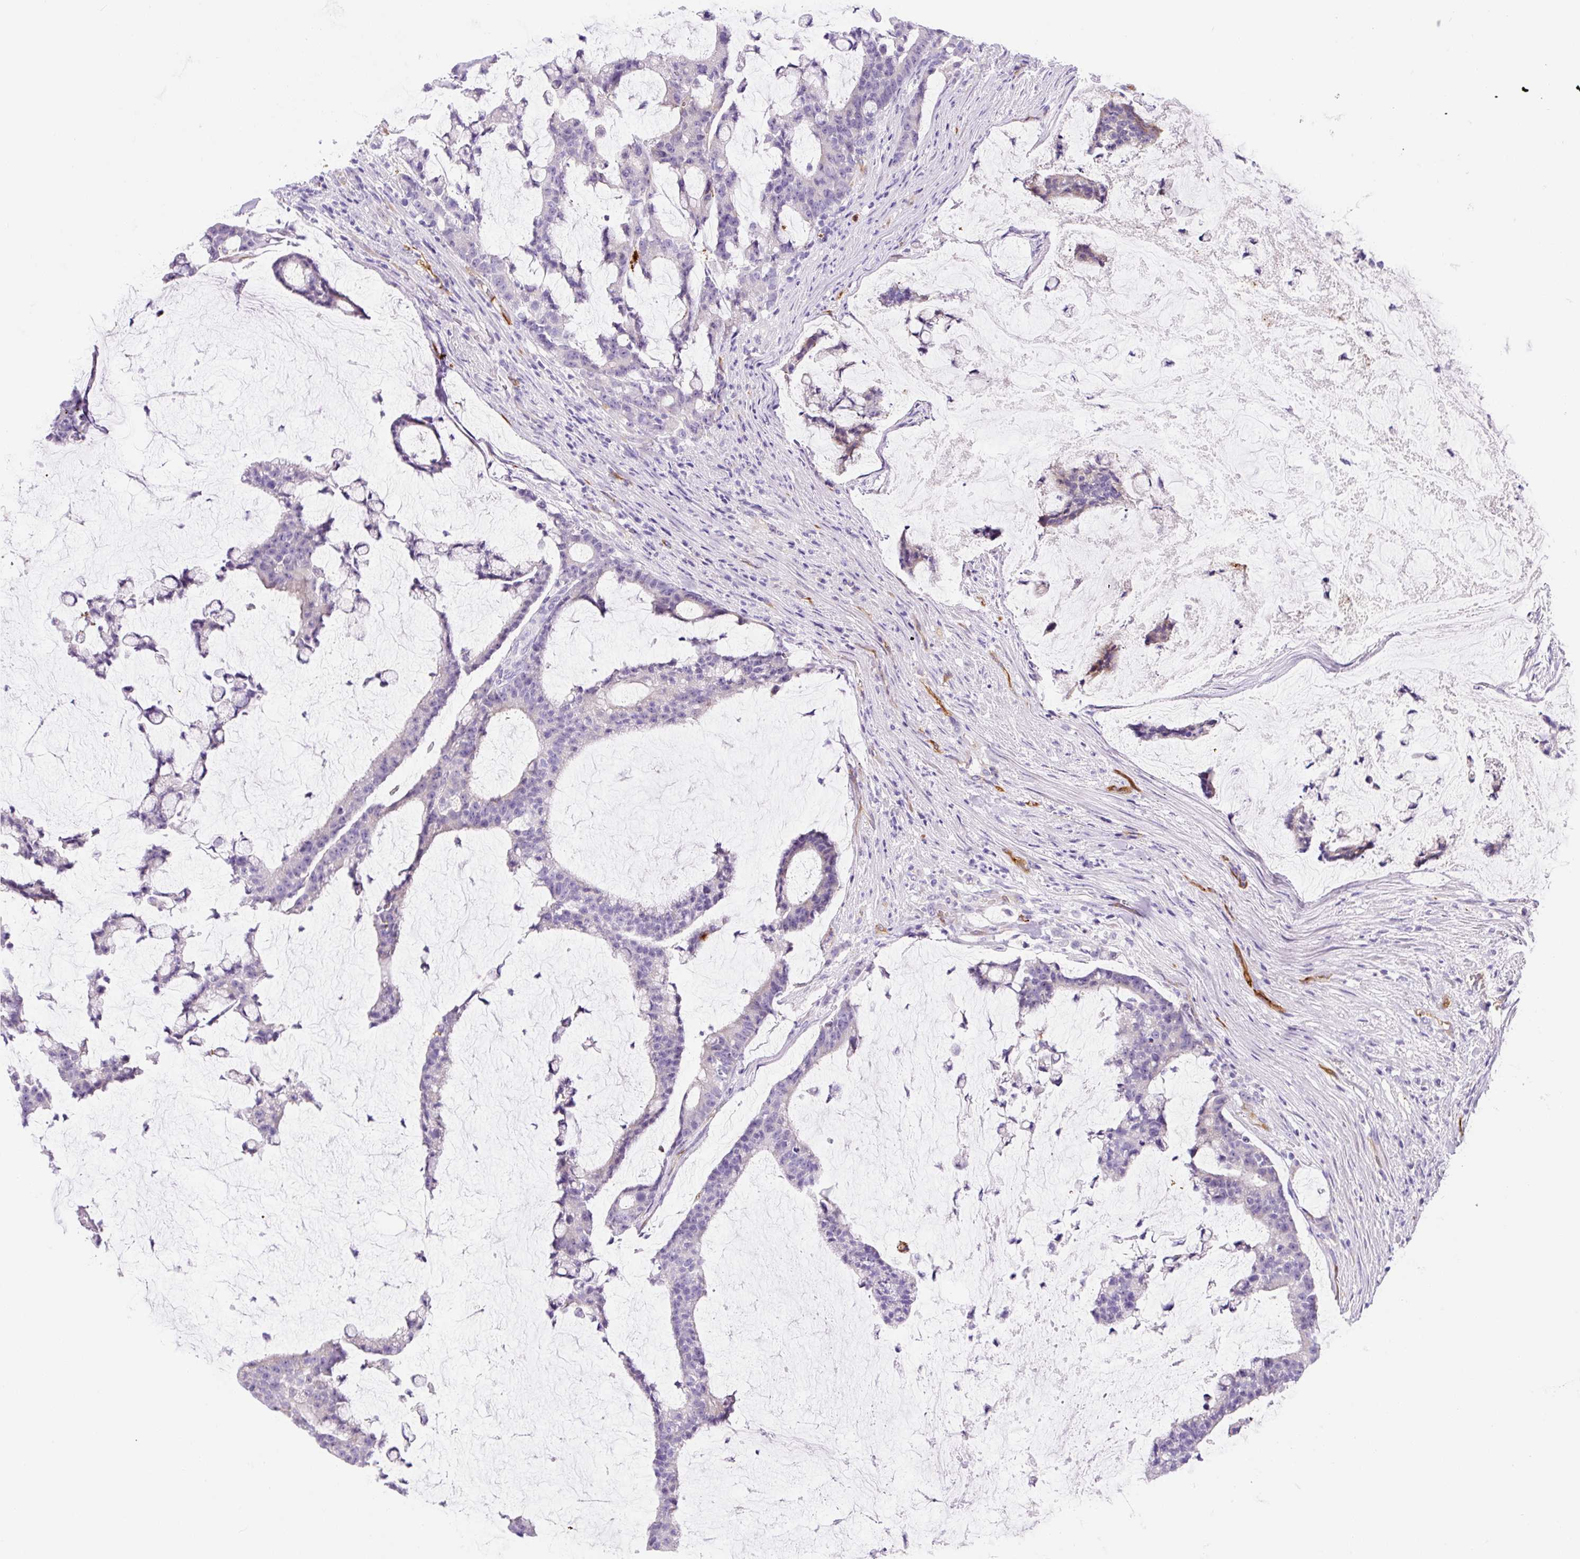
{"staining": {"intensity": "negative", "quantity": "none", "location": "none"}, "tissue": "colorectal cancer", "cell_type": "Tumor cells", "image_type": "cancer", "snomed": [{"axis": "morphology", "description": "Adenocarcinoma, NOS"}, {"axis": "topography", "description": "Colon"}], "caption": "DAB (3,3'-diaminobenzidine) immunohistochemical staining of human colorectal cancer reveals no significant staining in tumor cells.", "gene": "ASB4", "patient": {"sex": "female", "age": 84}}